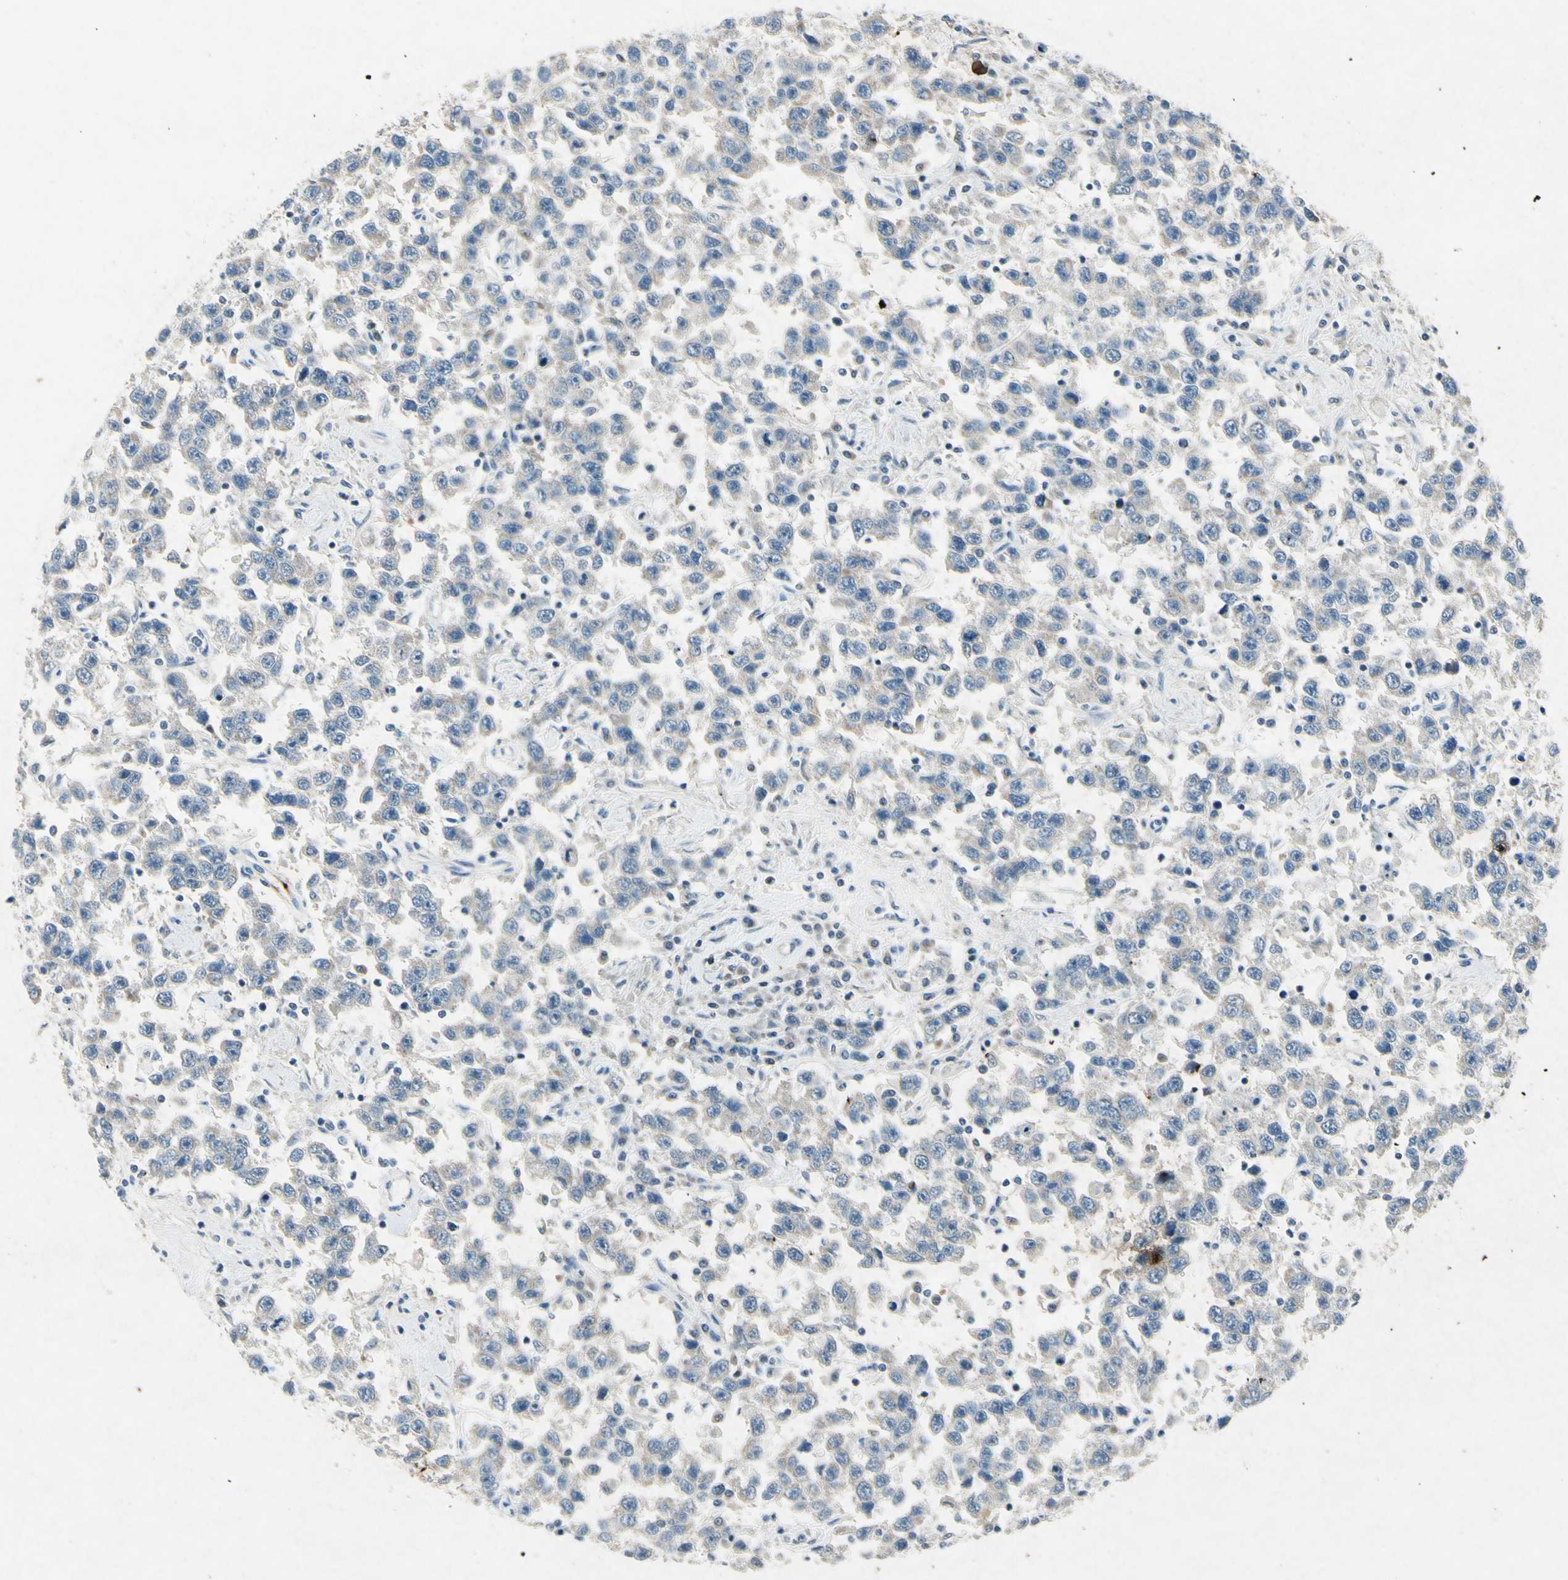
{"staining": {"intensity": "negative", "quantity": "none", "location": "none"}, "tissue": "testis cancer", "cell_type": "Tumor cells", "image_type": "cancer", "snomed": [{"axis": "morphology", "description": "Seminoma, NOS"}, {"axis": "topography", "description": "Testis"}], "caption": "Immunohistochemistry (IHC) photomicrograph of testis cancer (seminoma) stained for a protein (brown), which displays no staining in tumor cells.", "gene": "SNAP91", "patient": {"sex": "male", "age": 41}}